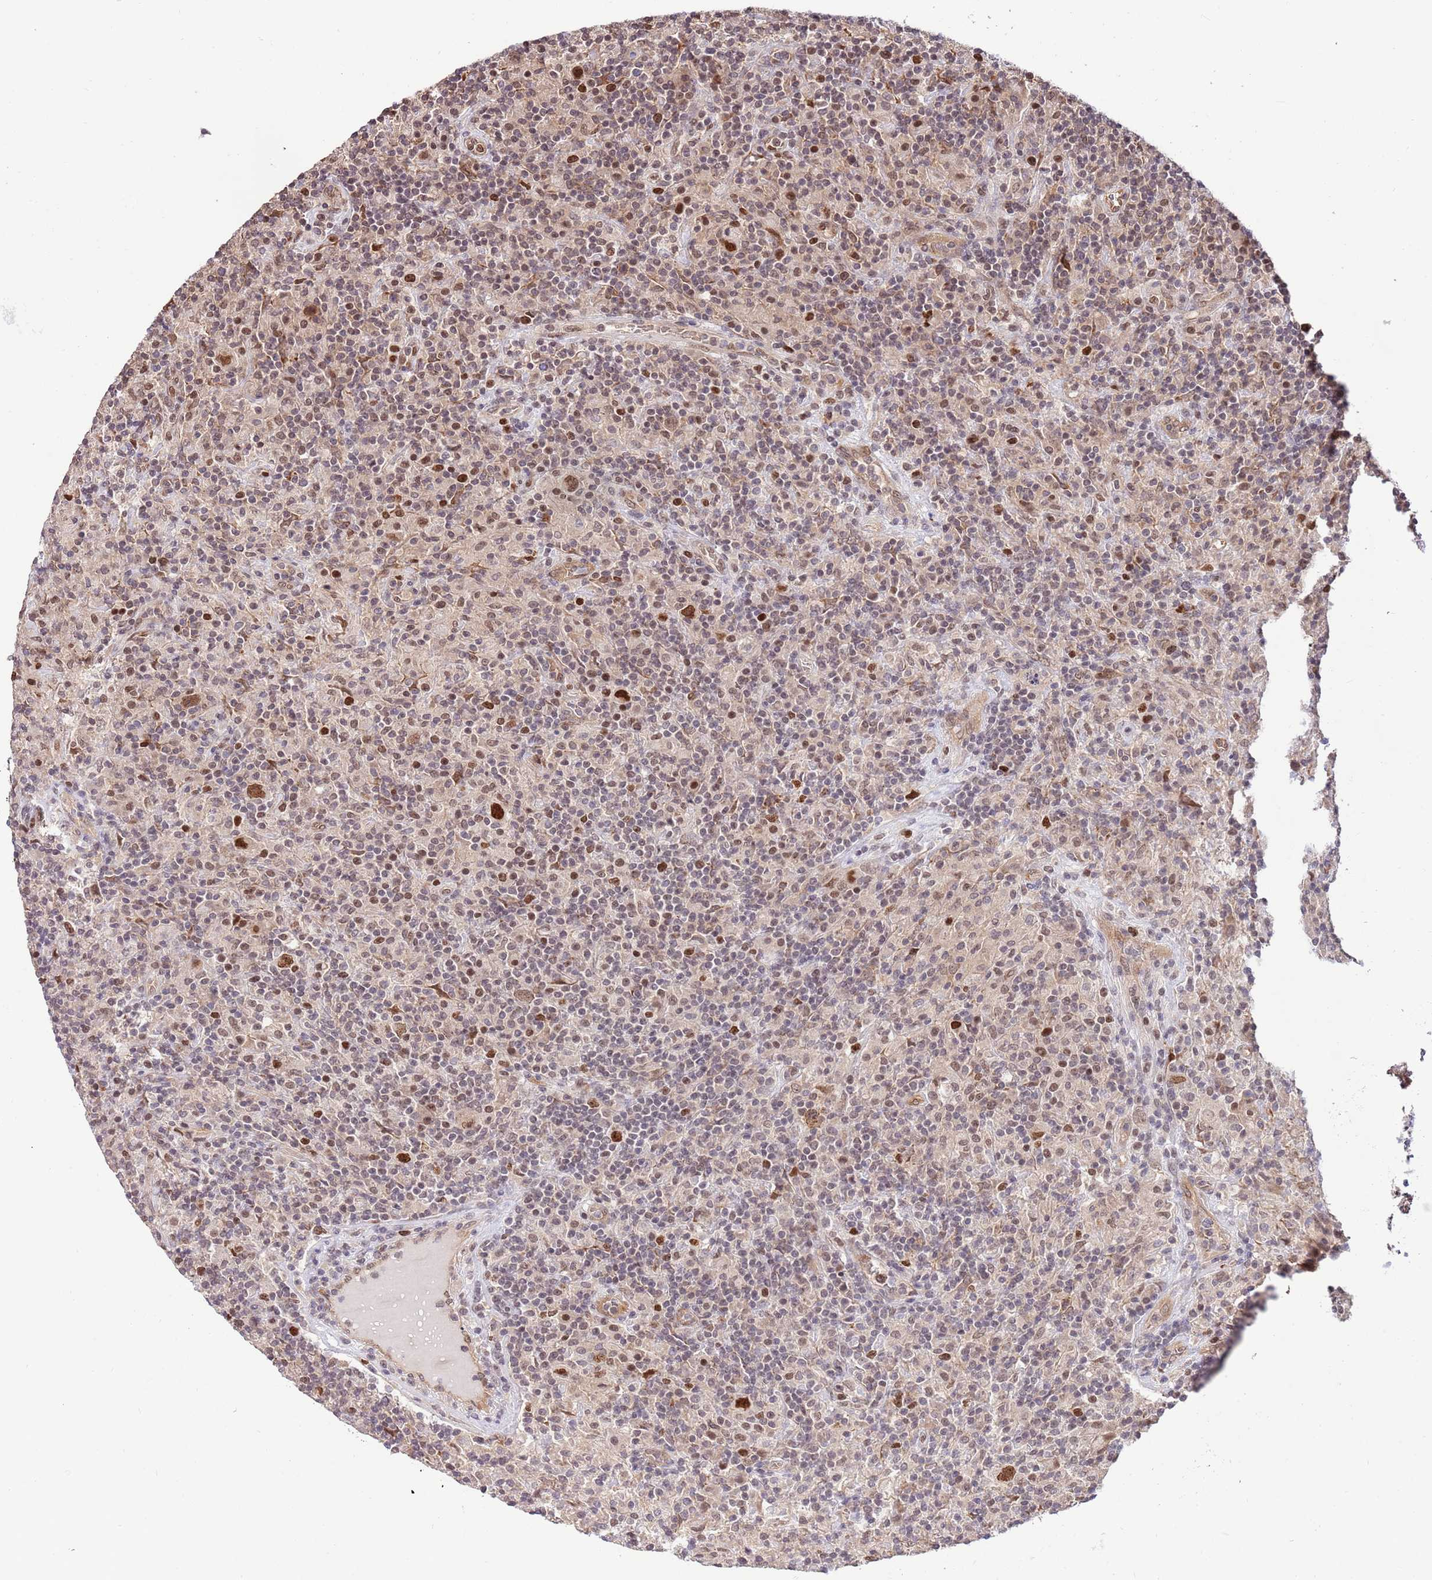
{"staining": {"intensity": "strong", "quantity": ">75%", "location": "nuclear"}, "tissue": "lymphoma", "cell_type": "Tumor cells", "image_type": "cancer", "snomed": [{"axis": "morphology", "description": "Hodgkin's disease, NOS"}, {"axis": "topography", "description": "Lymph node"}], "caption": "This is a histology image of immunohistochemistry staining of lymphoma, which shows strong positivity in the nuclear of tumor cells.", "gene": "RIF1", "patient": {"sex": "male", "age": 70}}